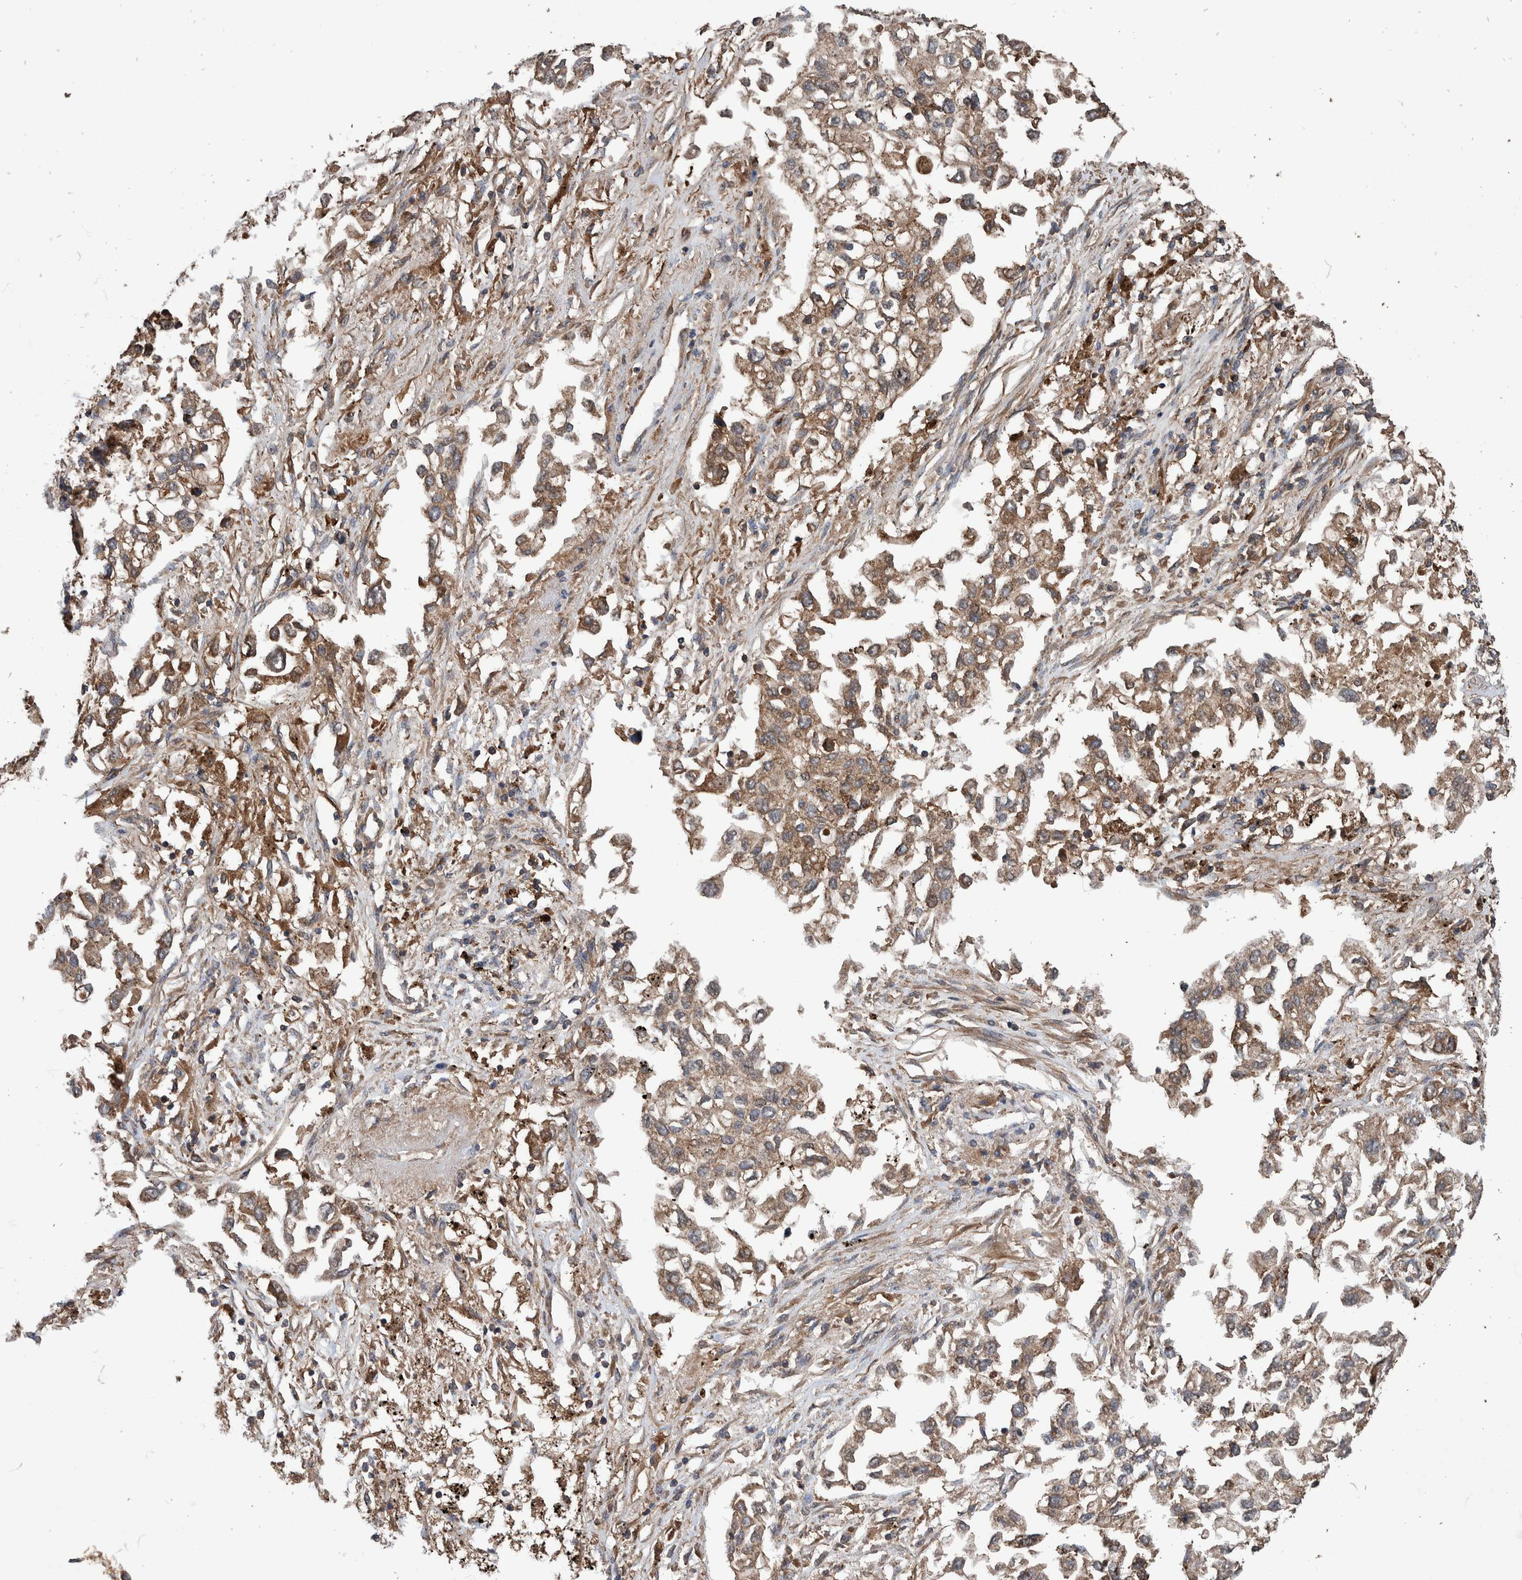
{"staining": {"intensity": "moderate", "quantity": ">75%", "location": "cytoplasmic/membranous"}, "tissue": "lung cancer", "cell_type": "Tumor cells", "image_type": "cancer", "snomed": [{"axis": "morphology", "description": "Inflammation, NOS"}, {"axis": "morphology", "description": "Adenocarcinoma, NOS"}, {"axis": "topography", "description": "Lung"}], "caption": "Lung adenocarcinoma was stained to show a protein in brown. There is medium levels of moderate cytoplasmic/membranous positivity in about >75% of tumor cells.", "gene": "TRIM16", "patient": {"sex": "male", "age": 63}}